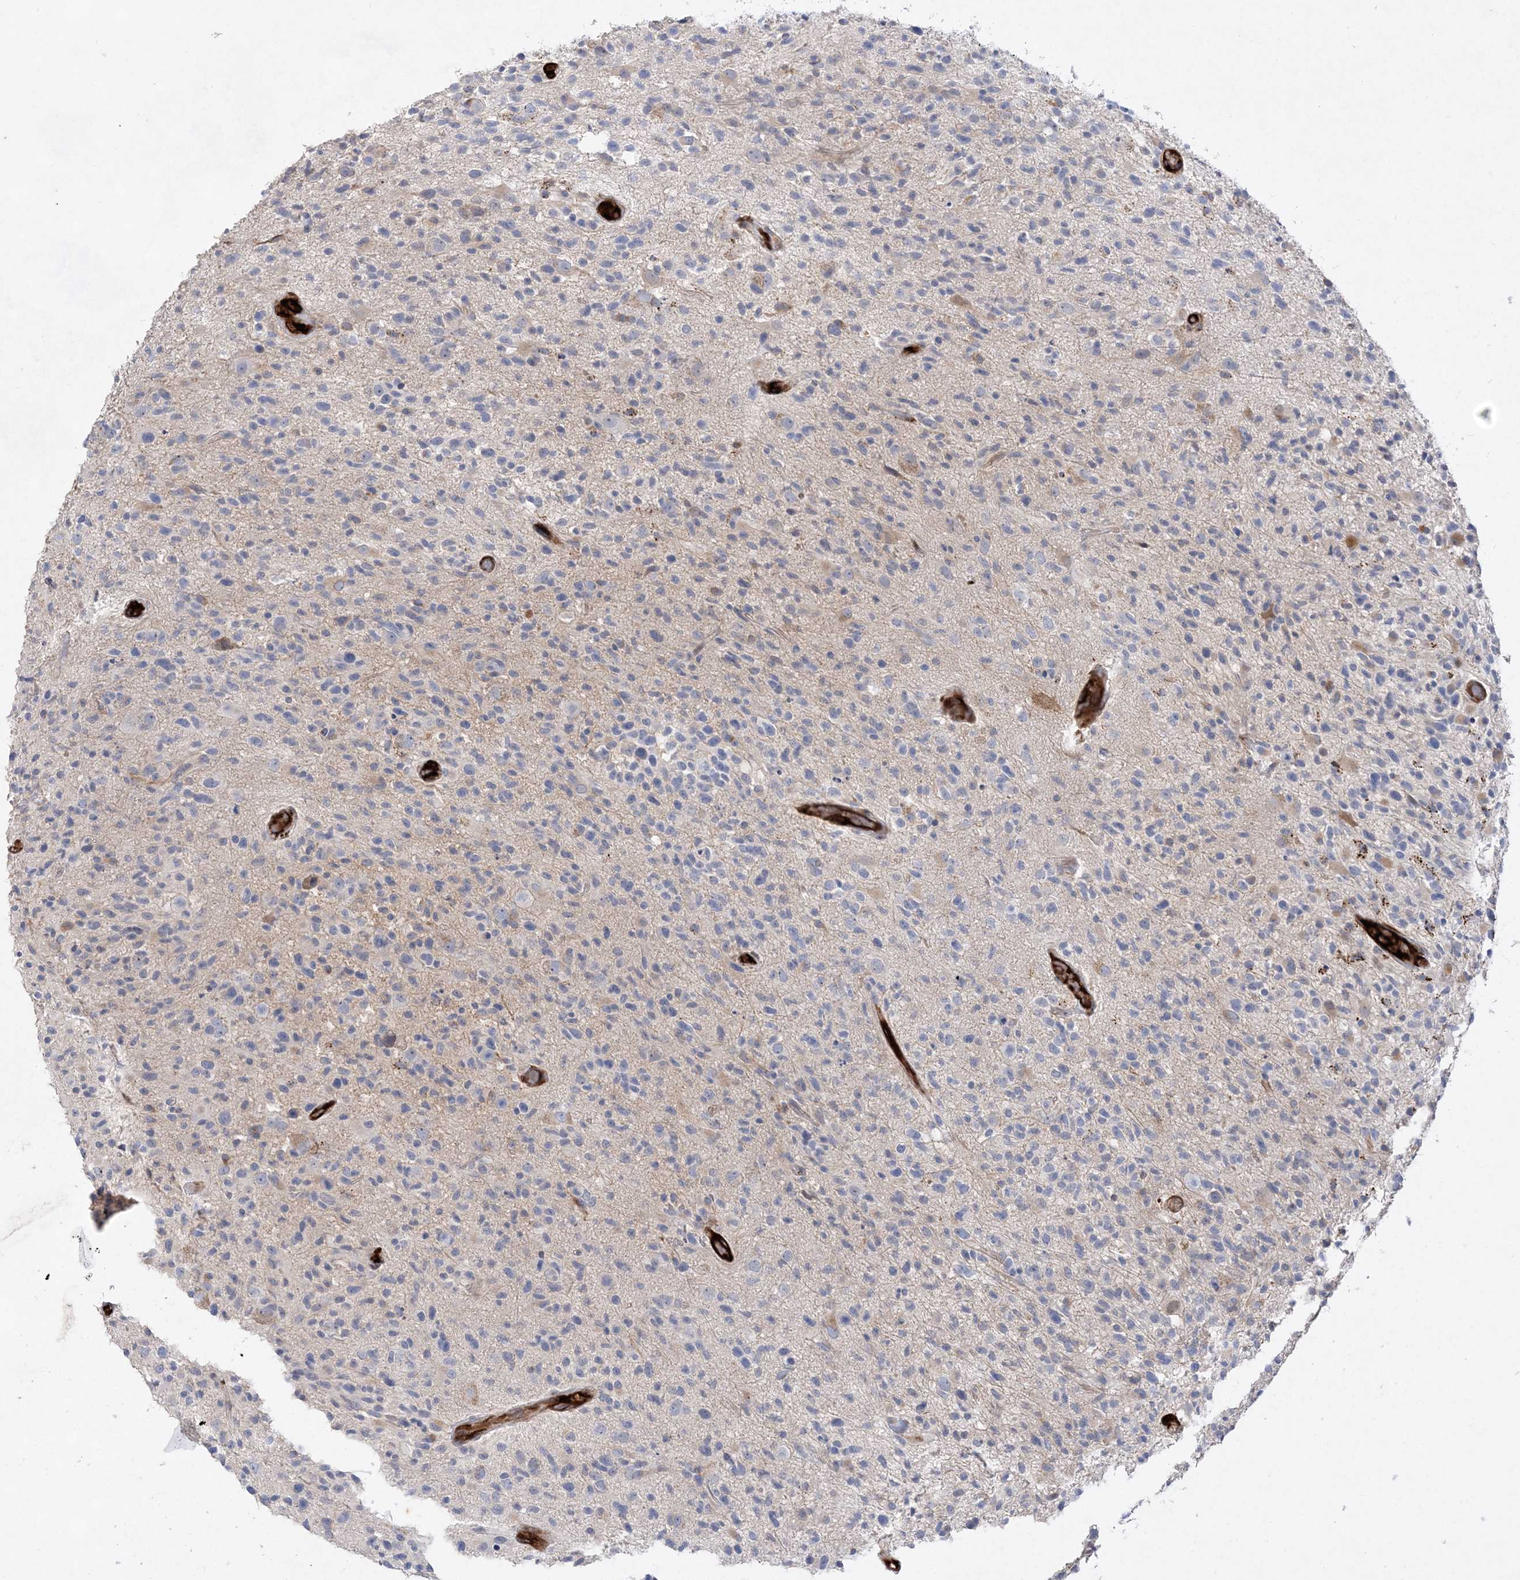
{"staining": {"intensity": "negative", "quantity": "none", "location": "none"}, "tissue": "glioma", "cell_type": "Tumor cells", "image_type": "cancer", "snomed": [{"axis": "morphology", "description": "Glioma, malignant, High grade"}, {"axis": "morphology", "description": "Glioblastoma, NOS"}, {"axis": "topography", "description": "Brain"}], "caption": "Immunohistochemistry micrograph of neoplastic tissue: human glioblastoma stained with DAB (3,3'-diaminobenzidine) demonstrates no significant protein positivity in tumor cells.", "gene": "TMEM132B", "patient": {"sex": "male", "age": 60}}